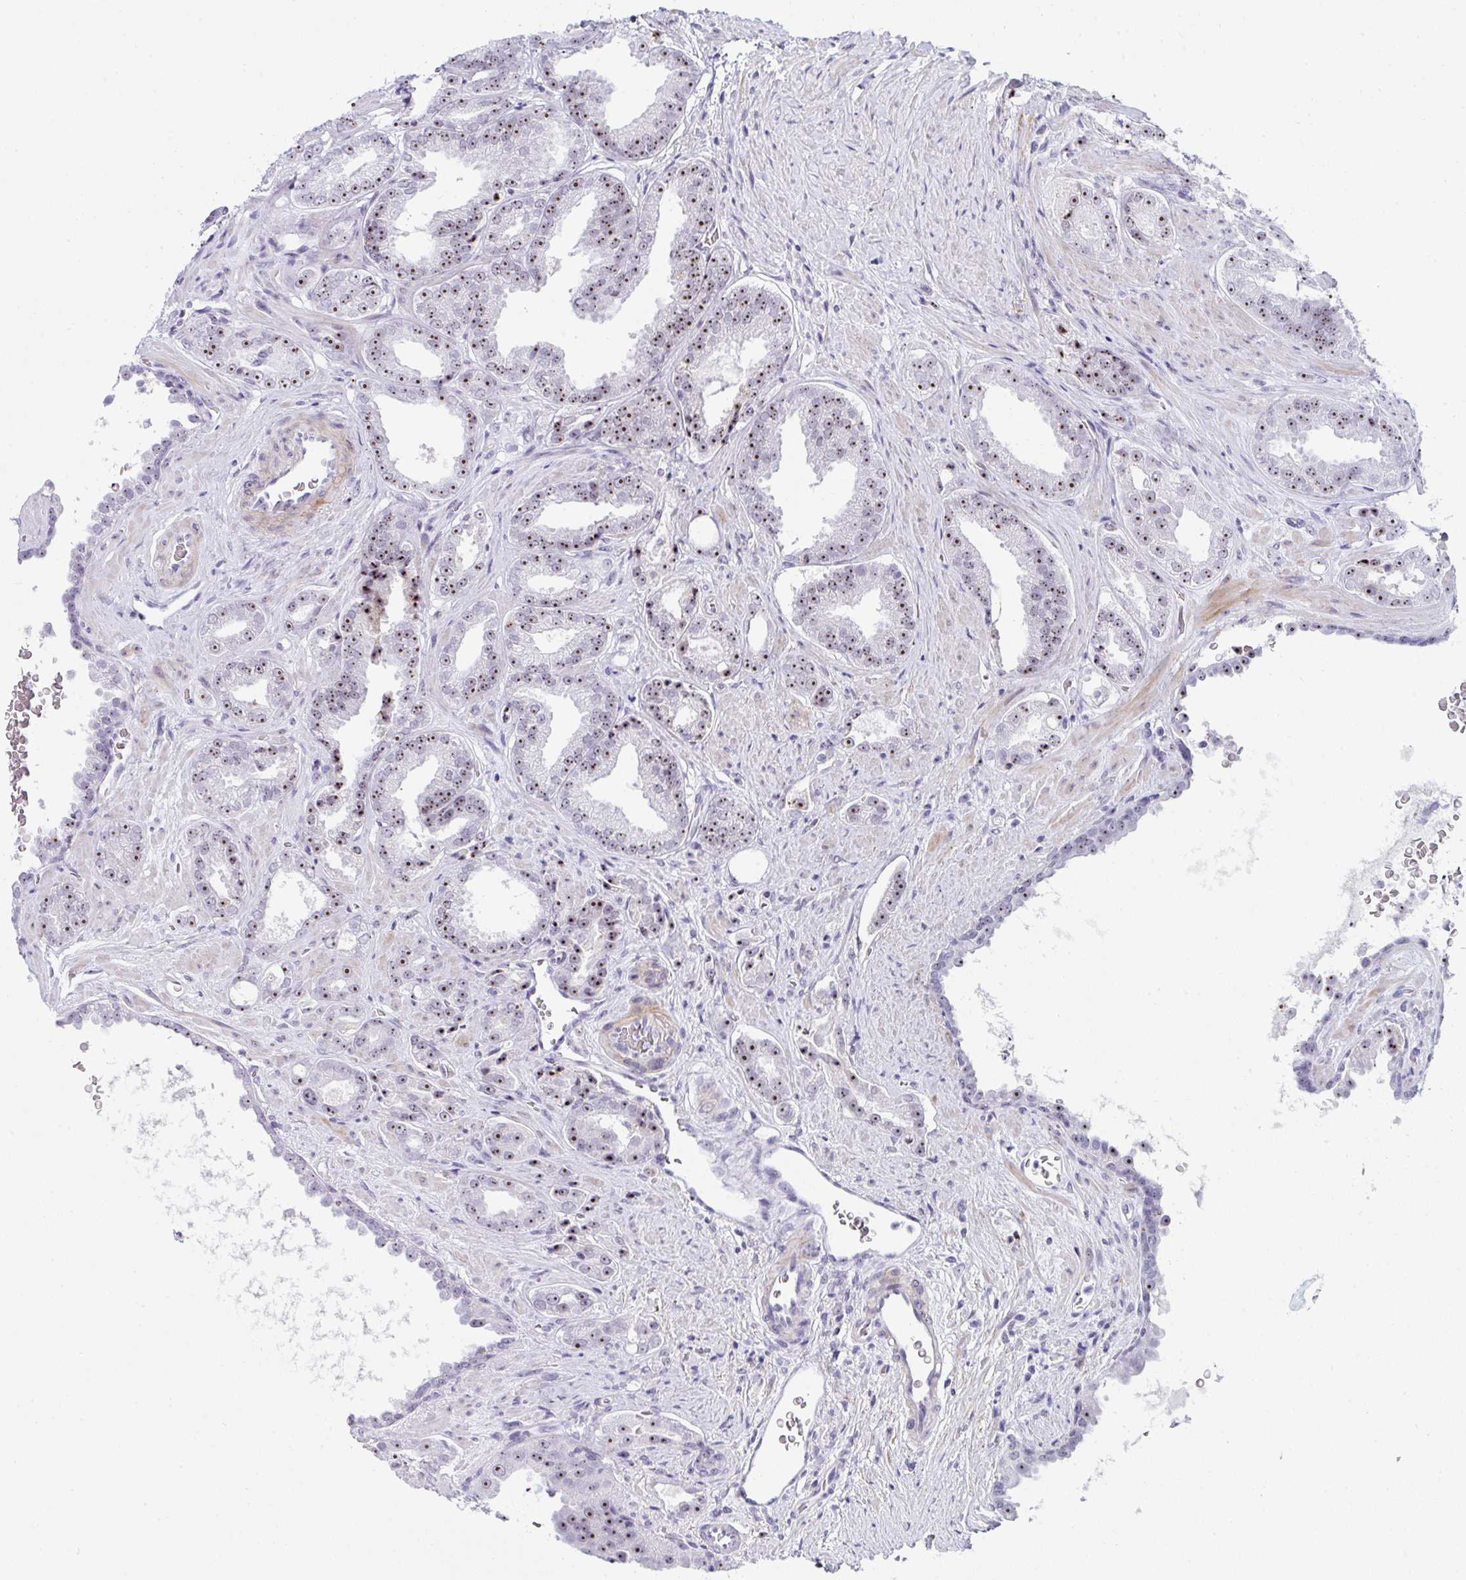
{"staining": {"intensity": "moderate", "quantity": ">75%", "location": "nuclear"}, "tissue": "prostate cancer", "cell_type": "Tumor cells", "image_type": "cancer", "snomed": [{"axis": "morphology", "description": "Adenocarcinoma, Low grade"}, {"axis": "topography", "description": "Prostate"}], "caption": "DAB (3,3'-diaminobenzidine) immunohistochemical staining of human prostate cancer demonstrates moderate nuclear protein staining in approximately >75% of tumor cells. The staining was performed using DAB to visualize the protein expression in brown, while the nuclei were stained in blue with hematoxylin (Magnification: 20x).", "gene": "NOP10", "patient": {"sex": "male", "age": 67}}